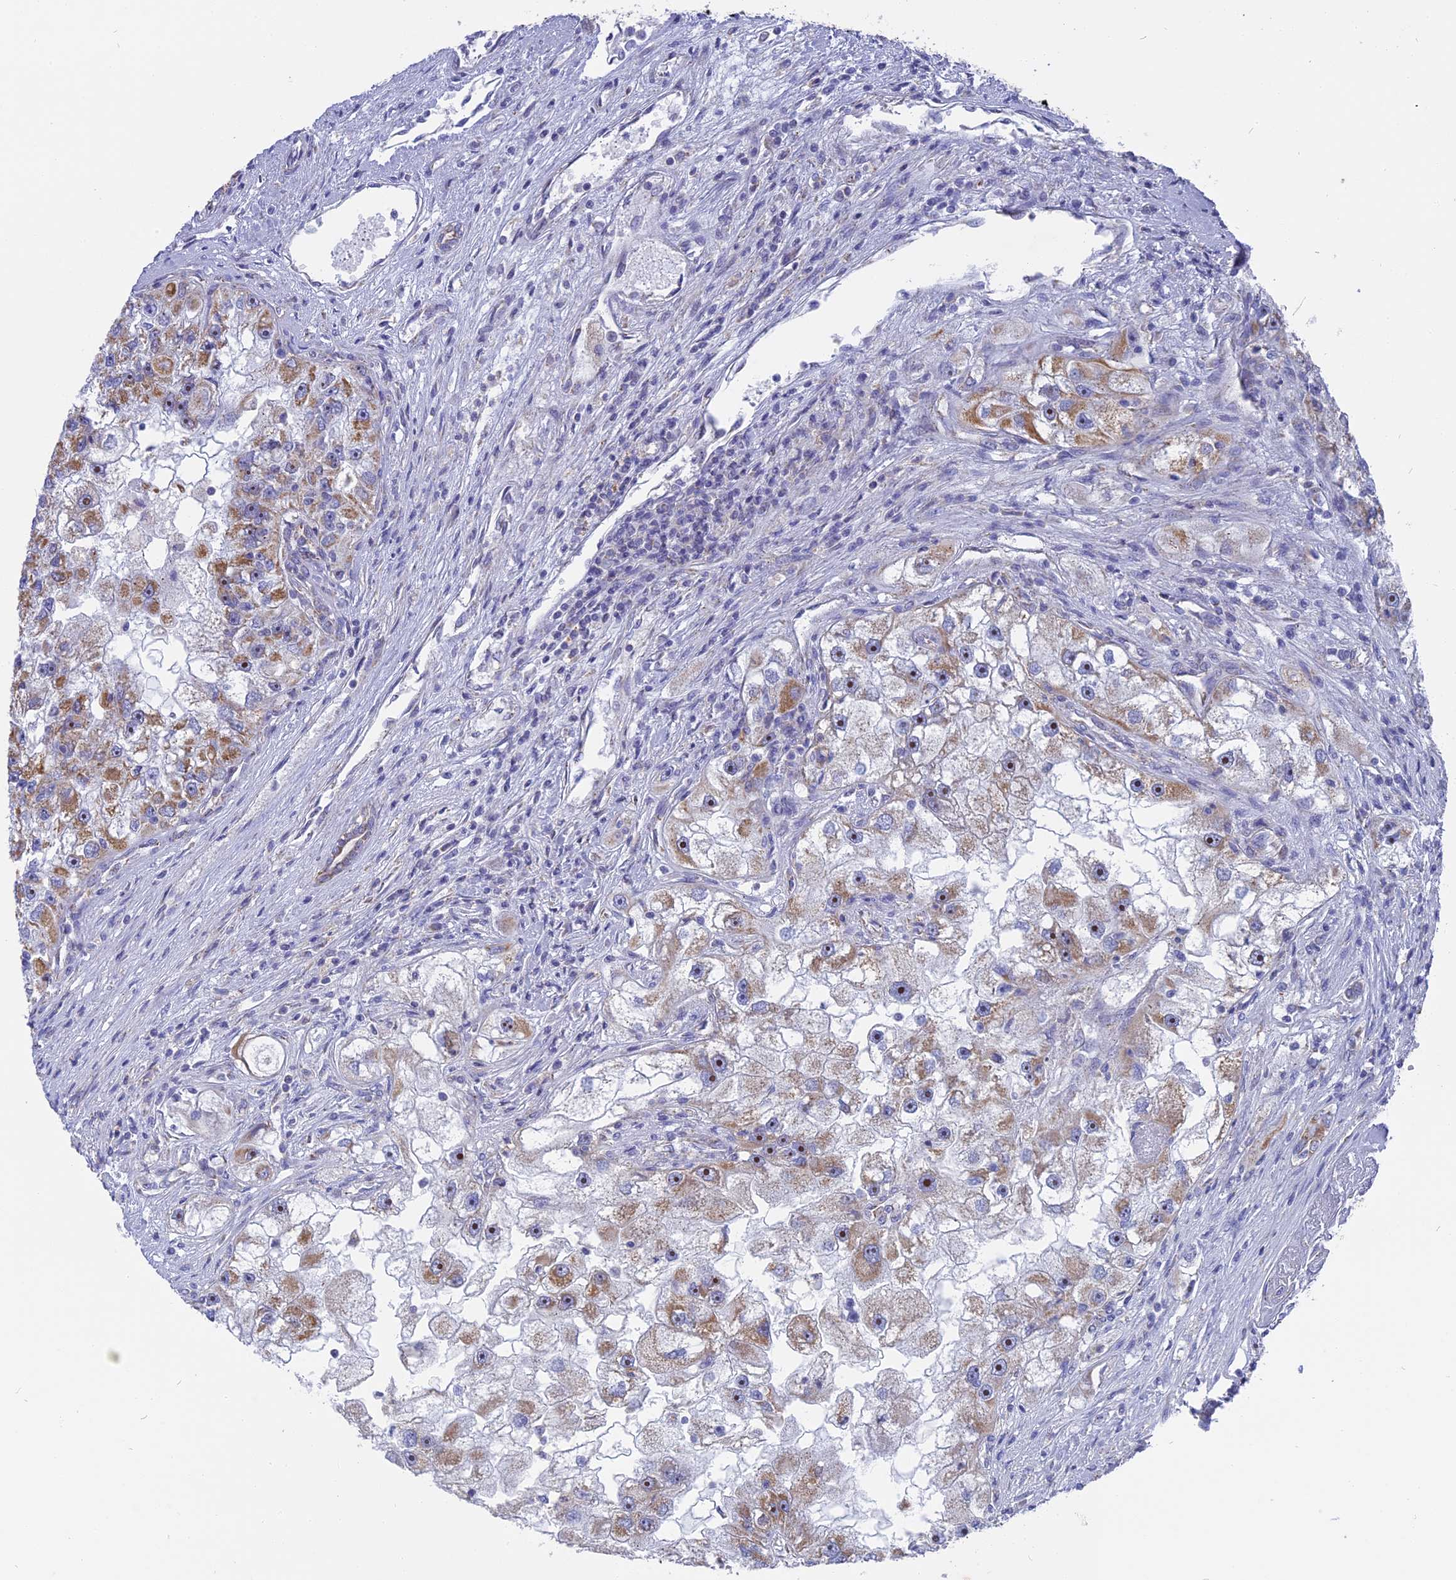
{"staining": {"intensity": "moderate", "quantity": ">75%", "location": "cytoplasmic/membranous"}, "tissue": "renal cancer", "cell_type": "Tumor cells", "image_type": "cancer", "snomed": [{"axis": "morphology", "description": "Adenocarcinoma, NOS"}, {"axis": "topography", "description": "Kidney"}], "caption": "Human renal cancer (adenocarcinoma) stained with a protein marker shows moderate staining in tumor cells.", "gene": "DTWD1", "patient": {"sex": "male", "age": 63}}